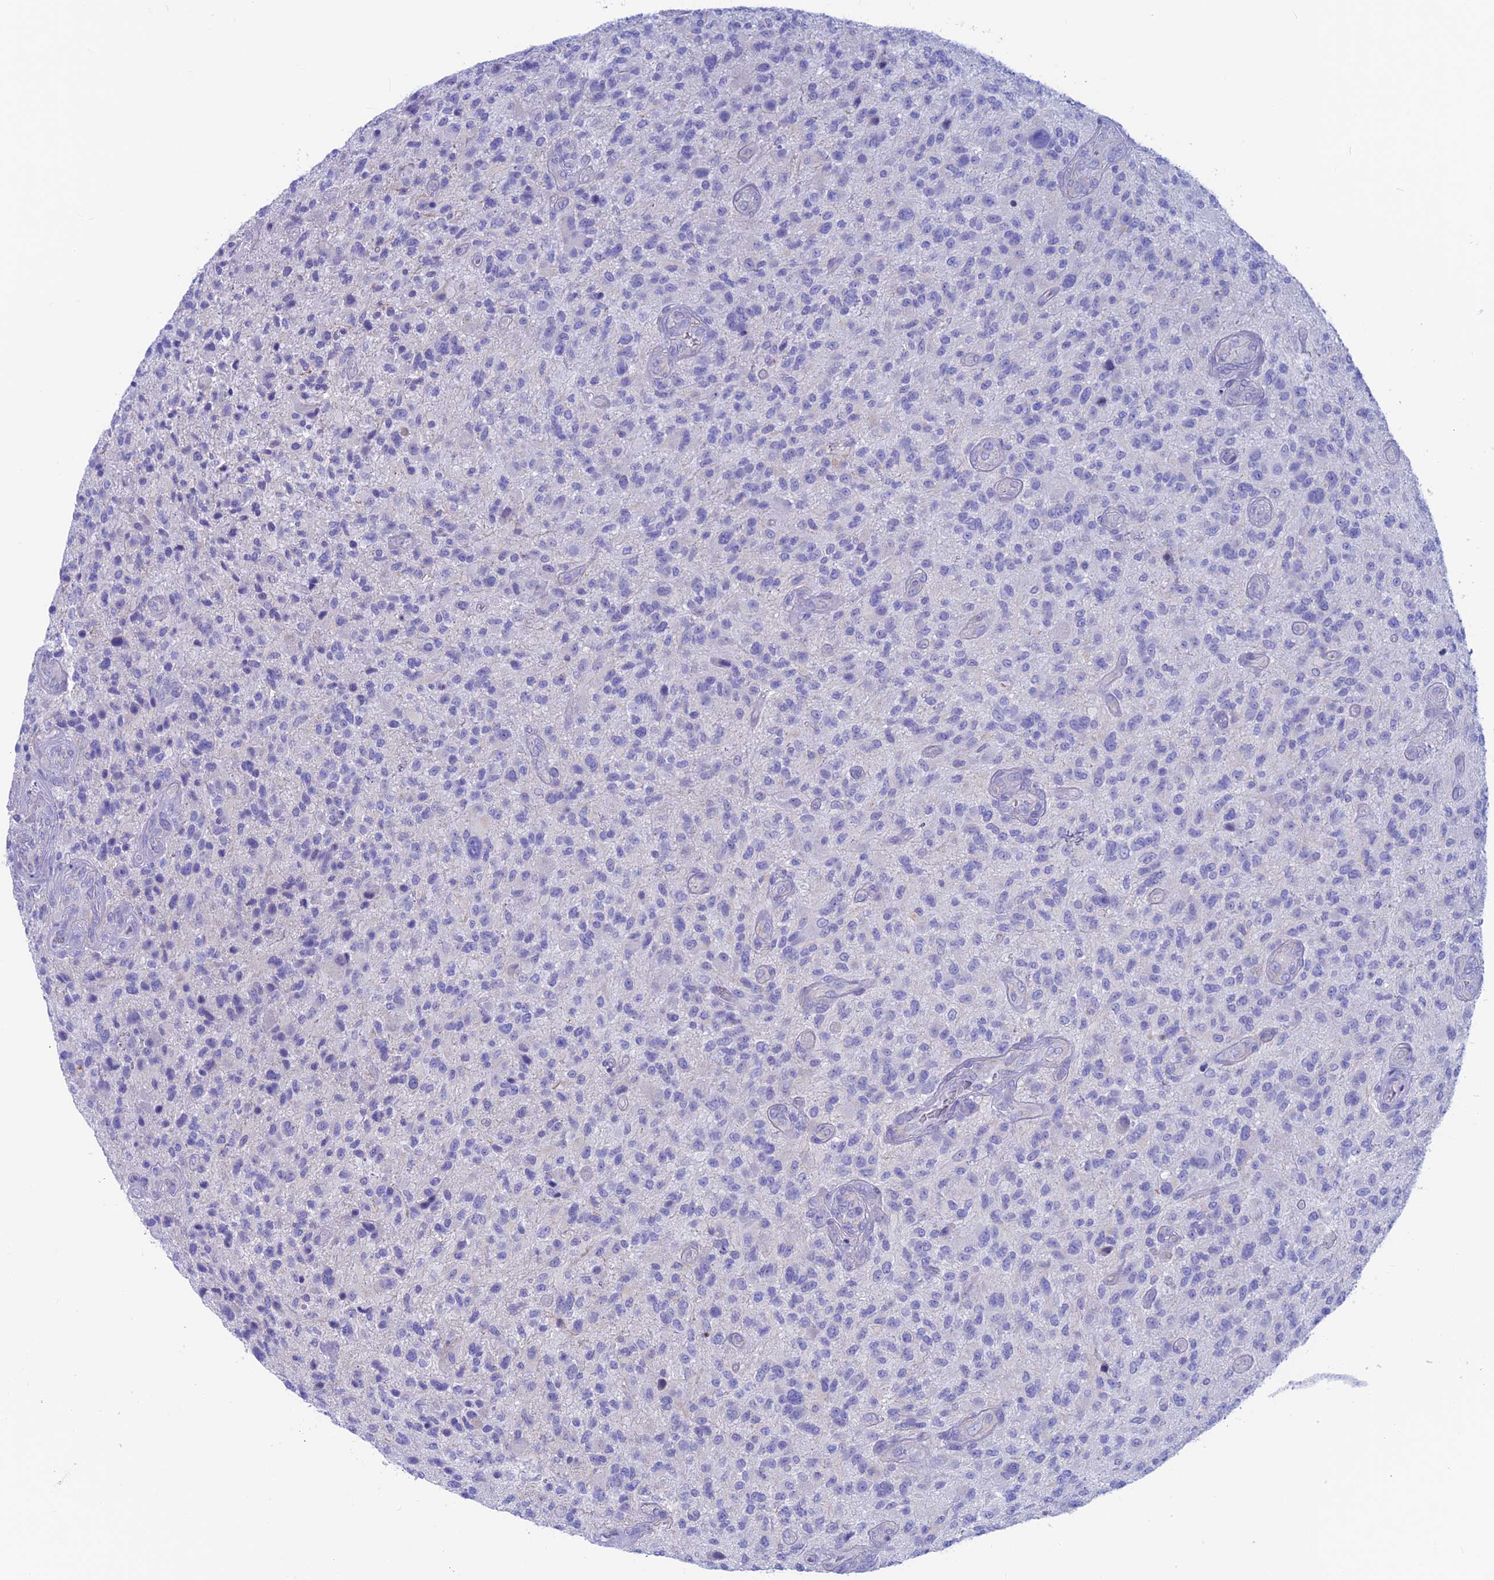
{"staining": {"intensity": "negative", "quantity": "none", "location": "none"}, "tissue": "glioma", "cell_type": "Tumor cells", "image_type": "cancer", "snomed": [{"axis": "morphology", "description": "Glioma, malignant, High grade"}, {"axis": "topography", "description": "Brain"}], "caption": "DAB (3,3'-diaminobenzidine) immunohistochemical staining of malignant high-grade glioma exhibits no significant staining in tumor cells.", "gene": "GNGT2", "patient": {"sex": "male", "age": 47}}